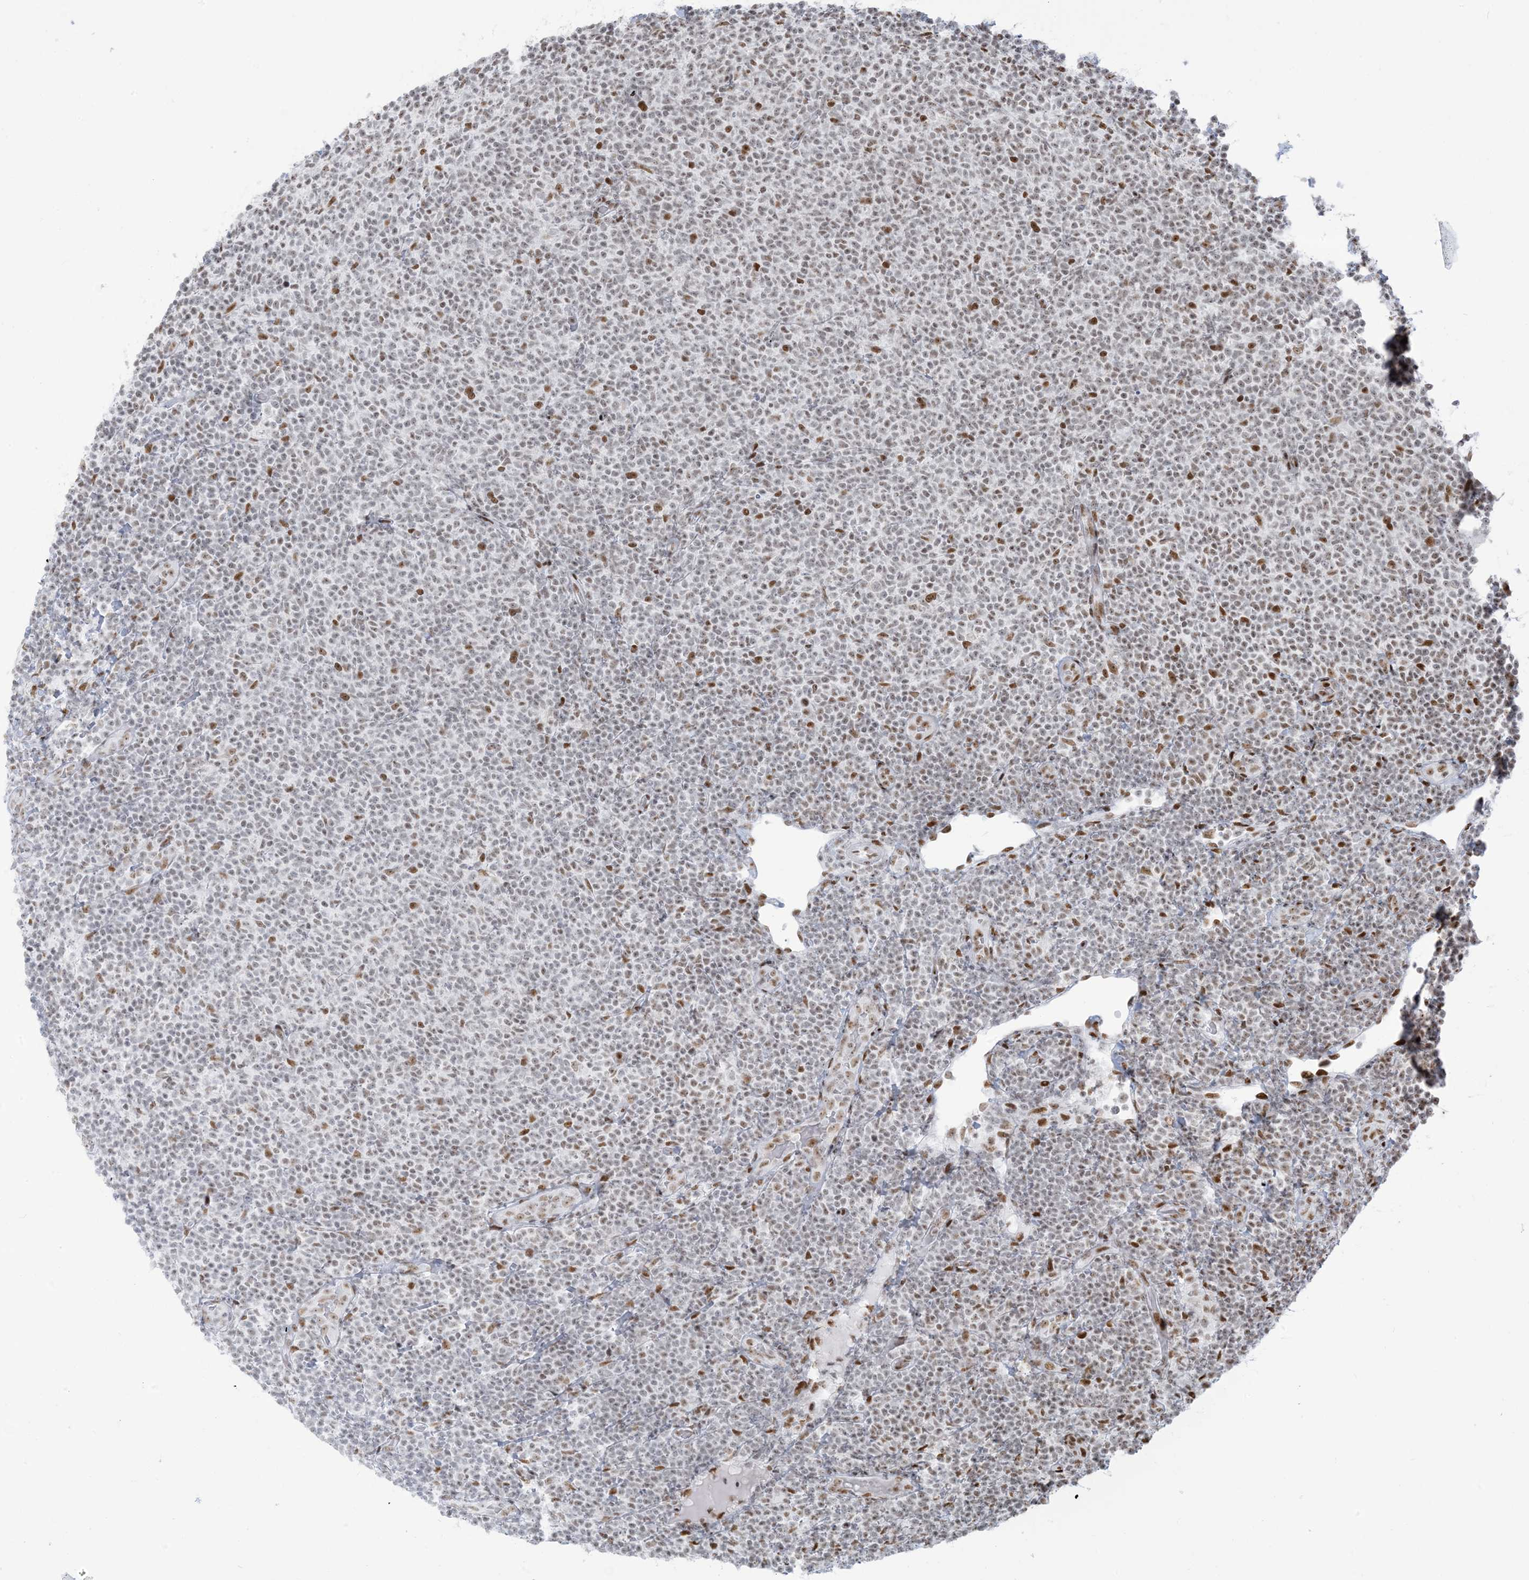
{"staining": {"intensity": "moderate", "quantity": "<25%", "location": "nuclear"}, "tissue": "lymphoma", "cell_type": "Tumor cells", "image_type": "cancer", "snomed": [{"axis": "morphology", "description": "Malignant lymphoma, non-Hodgkin's type, Low grade"}, {"axis": "topography", "description": "Lymph node"}], "caption": "A histopathology image of malignant lymphoma, non-Hodgkin's type (low-grade) stained for a protein reveals moderate nuclear brown staining in tumor cells.", "gene": "STAG1", "patient": {"sex": "male", "age": 66}}